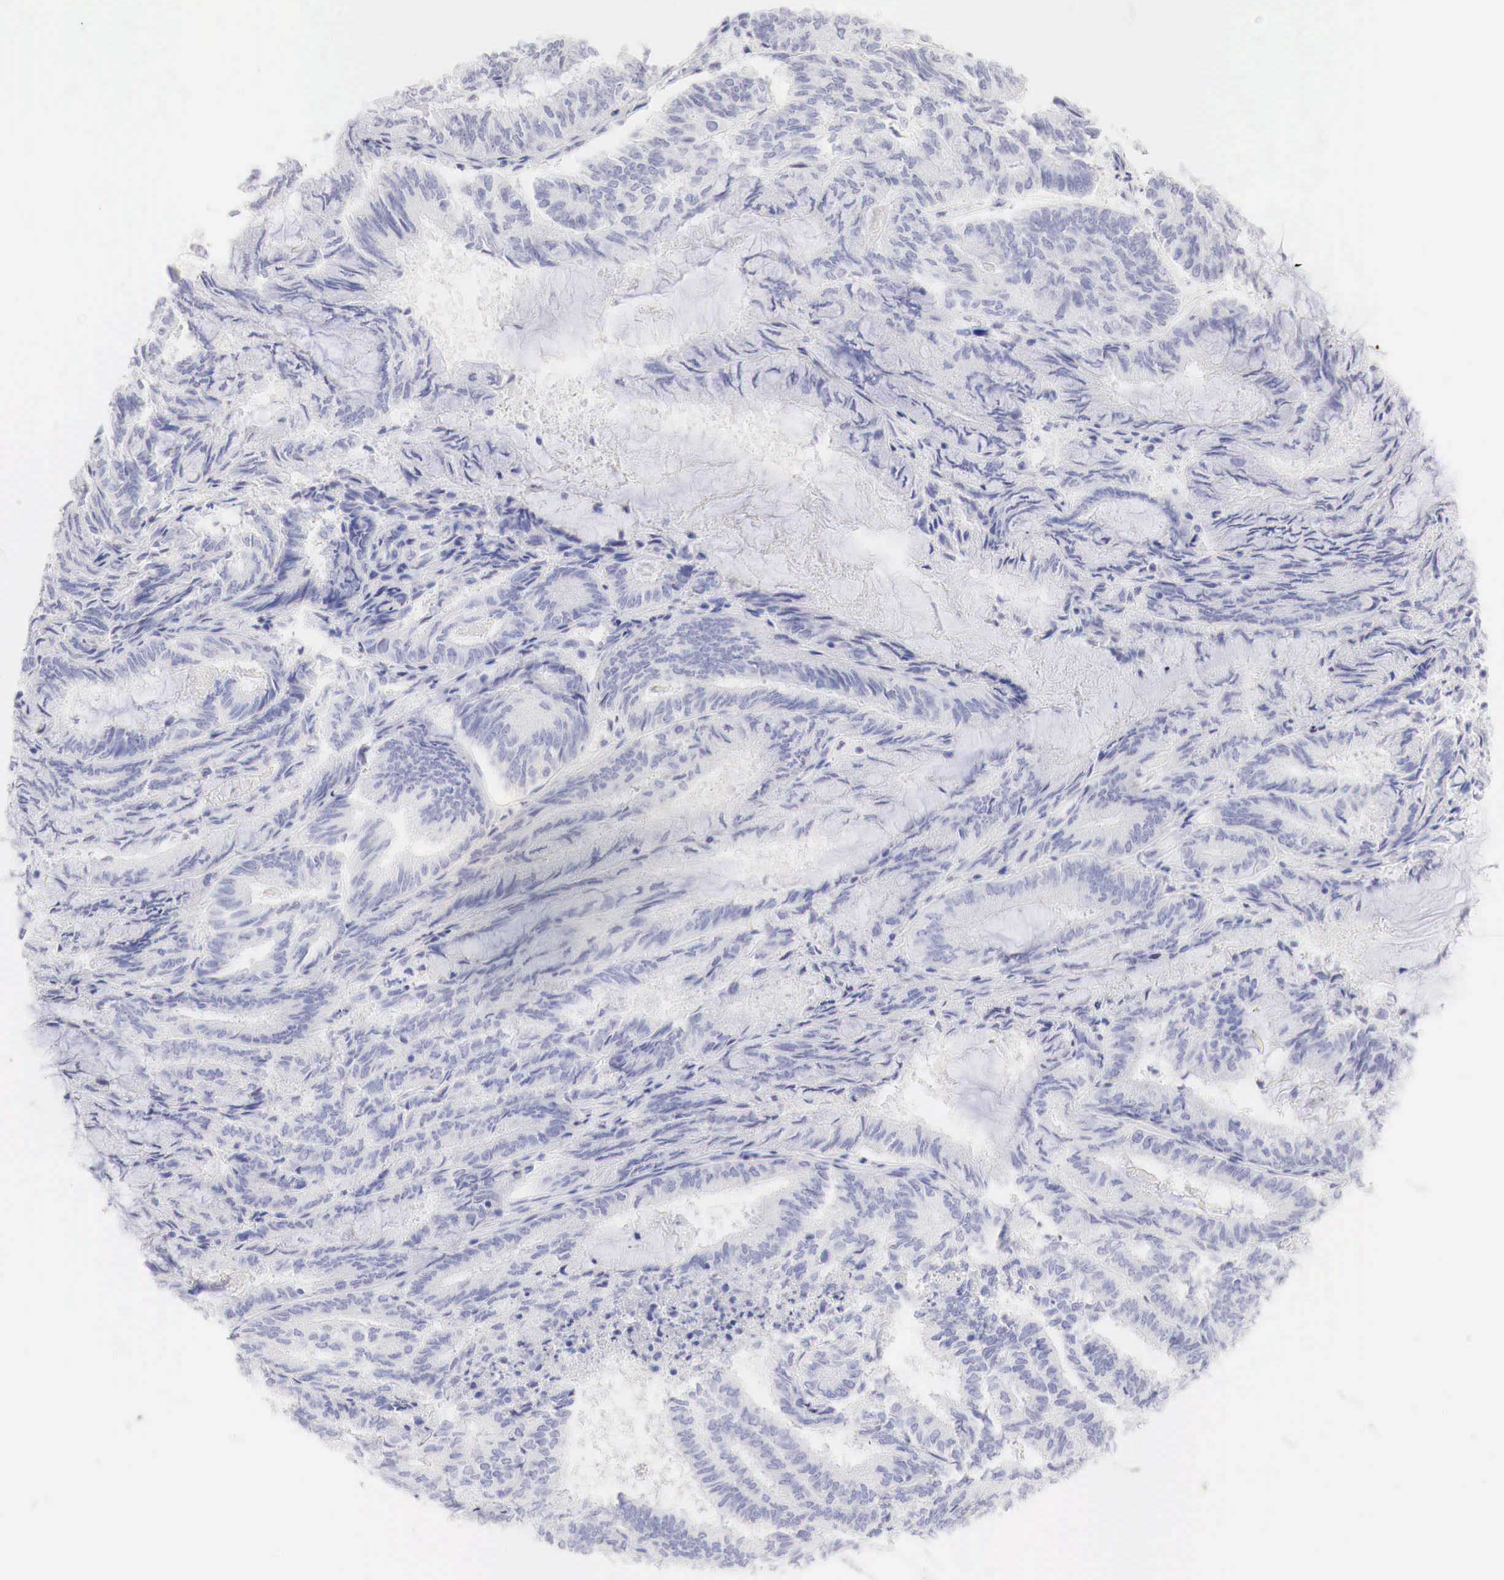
{"staining": {"intensity": "negative", "quantity": "none", "location": "none"}, "tissue": "endometrial cancer", "cell_type": "Tumor cells", "image_type": "cancer", "snomed": [{"axis": "morphology", "description": "Adenocarcinoma, NOS"}, {"axis": "topography", "description": "Endometrium"}], "caption": "Endometrial adenocarcinoma was stained to show a protein in brown. There is no significant positivity in tumor cells.", "gene": "TYR", "patient": {"sex": "female", "age": 59}}